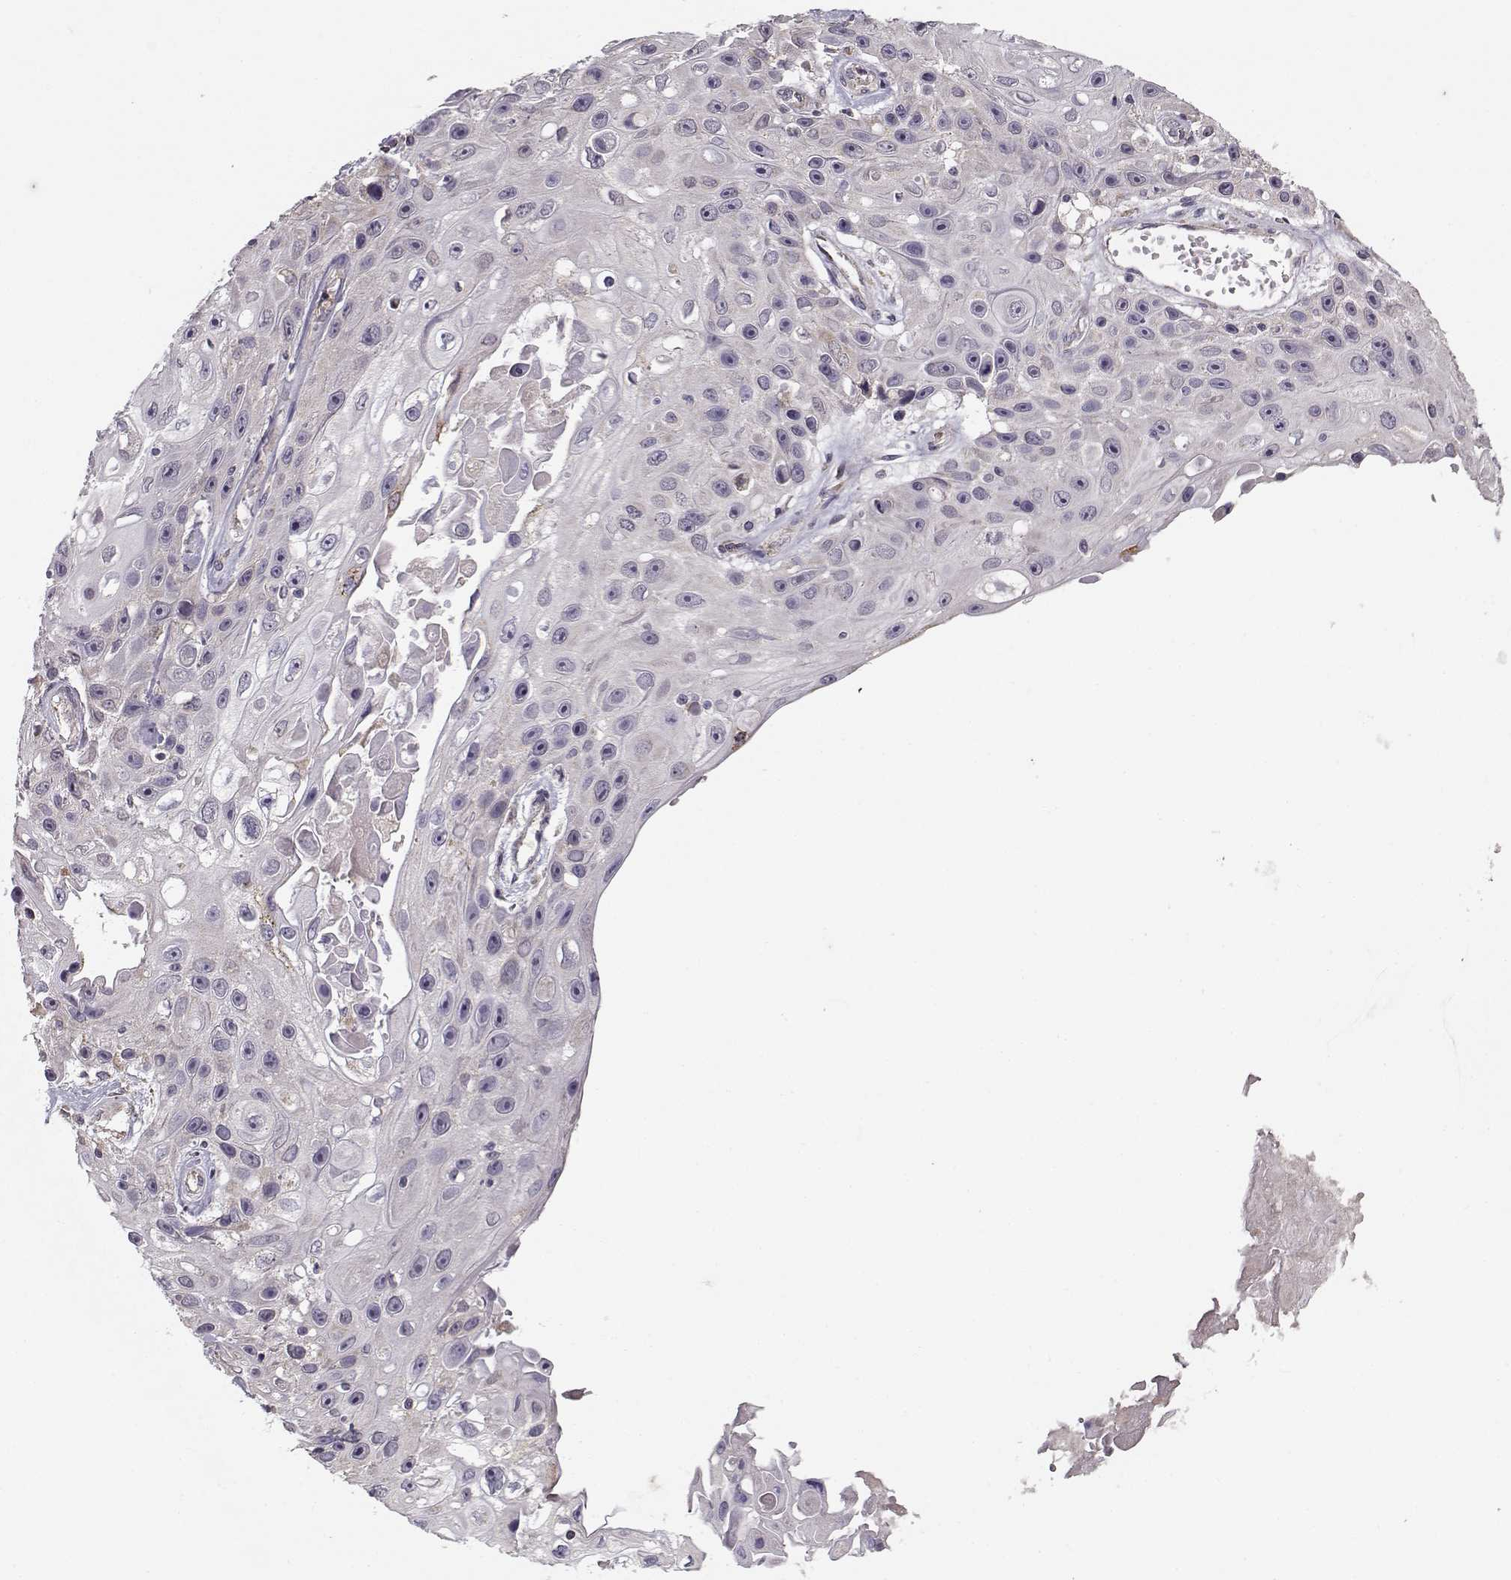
{"staining": {"intensity": "negative", "quantity": "none", "location": "none"}, "tissue": "skin cancer", "cell_type": "Tumor cells", "image_type": "cancer", "snomed": [{"axis": "morphology", "description": "Squamous cell carcinoma, NOS"}, {"axis": "topography", "description": "Skin"}], "caption": "Histopathology image shows no significant protein expression in tumor cells of squamous cell carcinoma (skin). (Brightfield microscopy of DAB immunohistochemistry at high magnification).", "gene": "ENTPD8", "patient": {"sex": "male", "age": 82}}